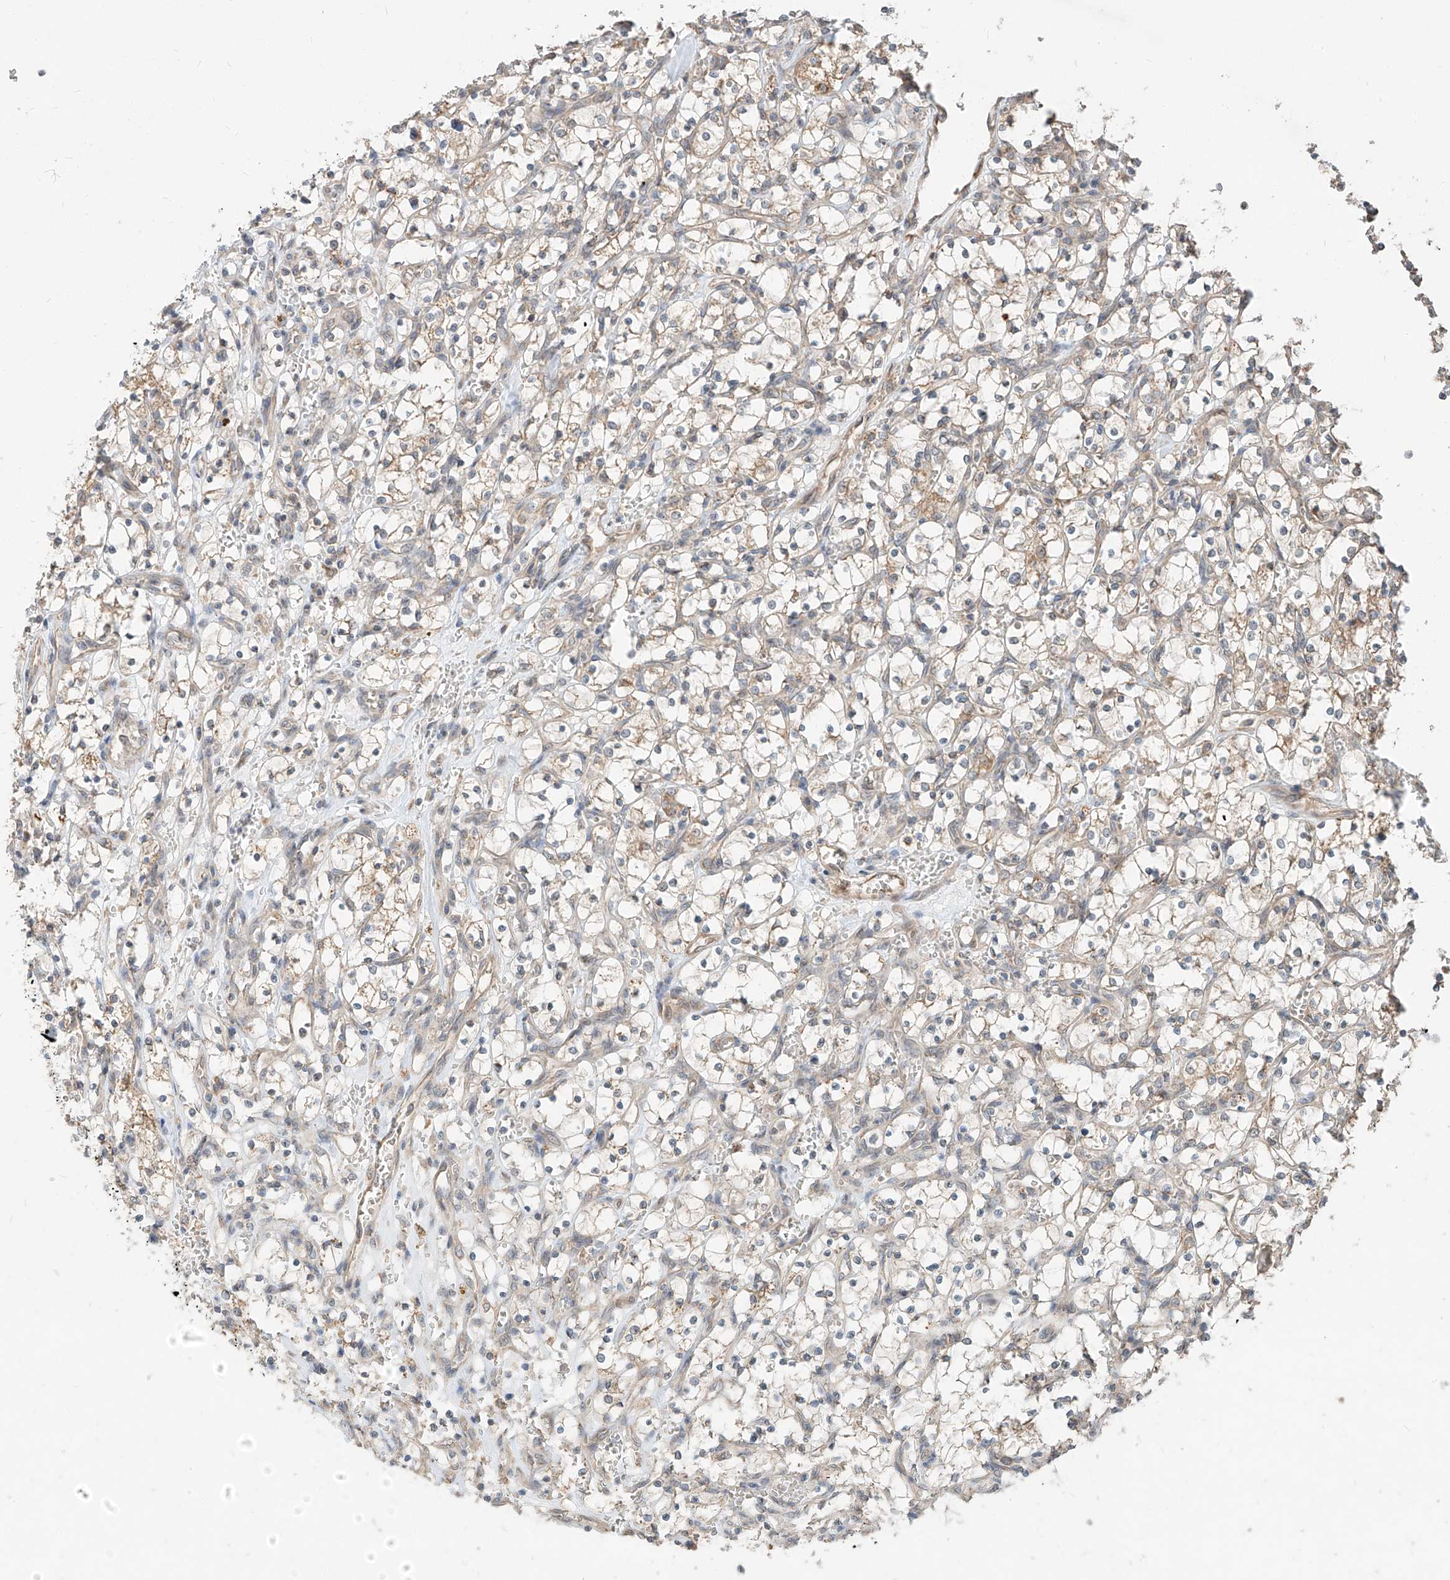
{"staining": {"intensity": "weak", "quantity": "25%-75%", "location": "cytoplasmic/membranous"}, "tissue": "renal cancer", "cell_type": "Tumor cells", "image_type": "cancer", "snomed": [{"axis": "morphology", "description": "Adenocarcinoma, NOS"}, {"axis": "topography", "description": "Kidney"}], "caption": "This image demonstrates renal adenocarcinoma stained with IHC to label a protein in brown. The cytoplasmic/membranous of tumor cells show weak positivity for the protein. Nuclei are counter-stained blue.", "gene": "STX19", "patient": {"sex": "female", "age": 69}}